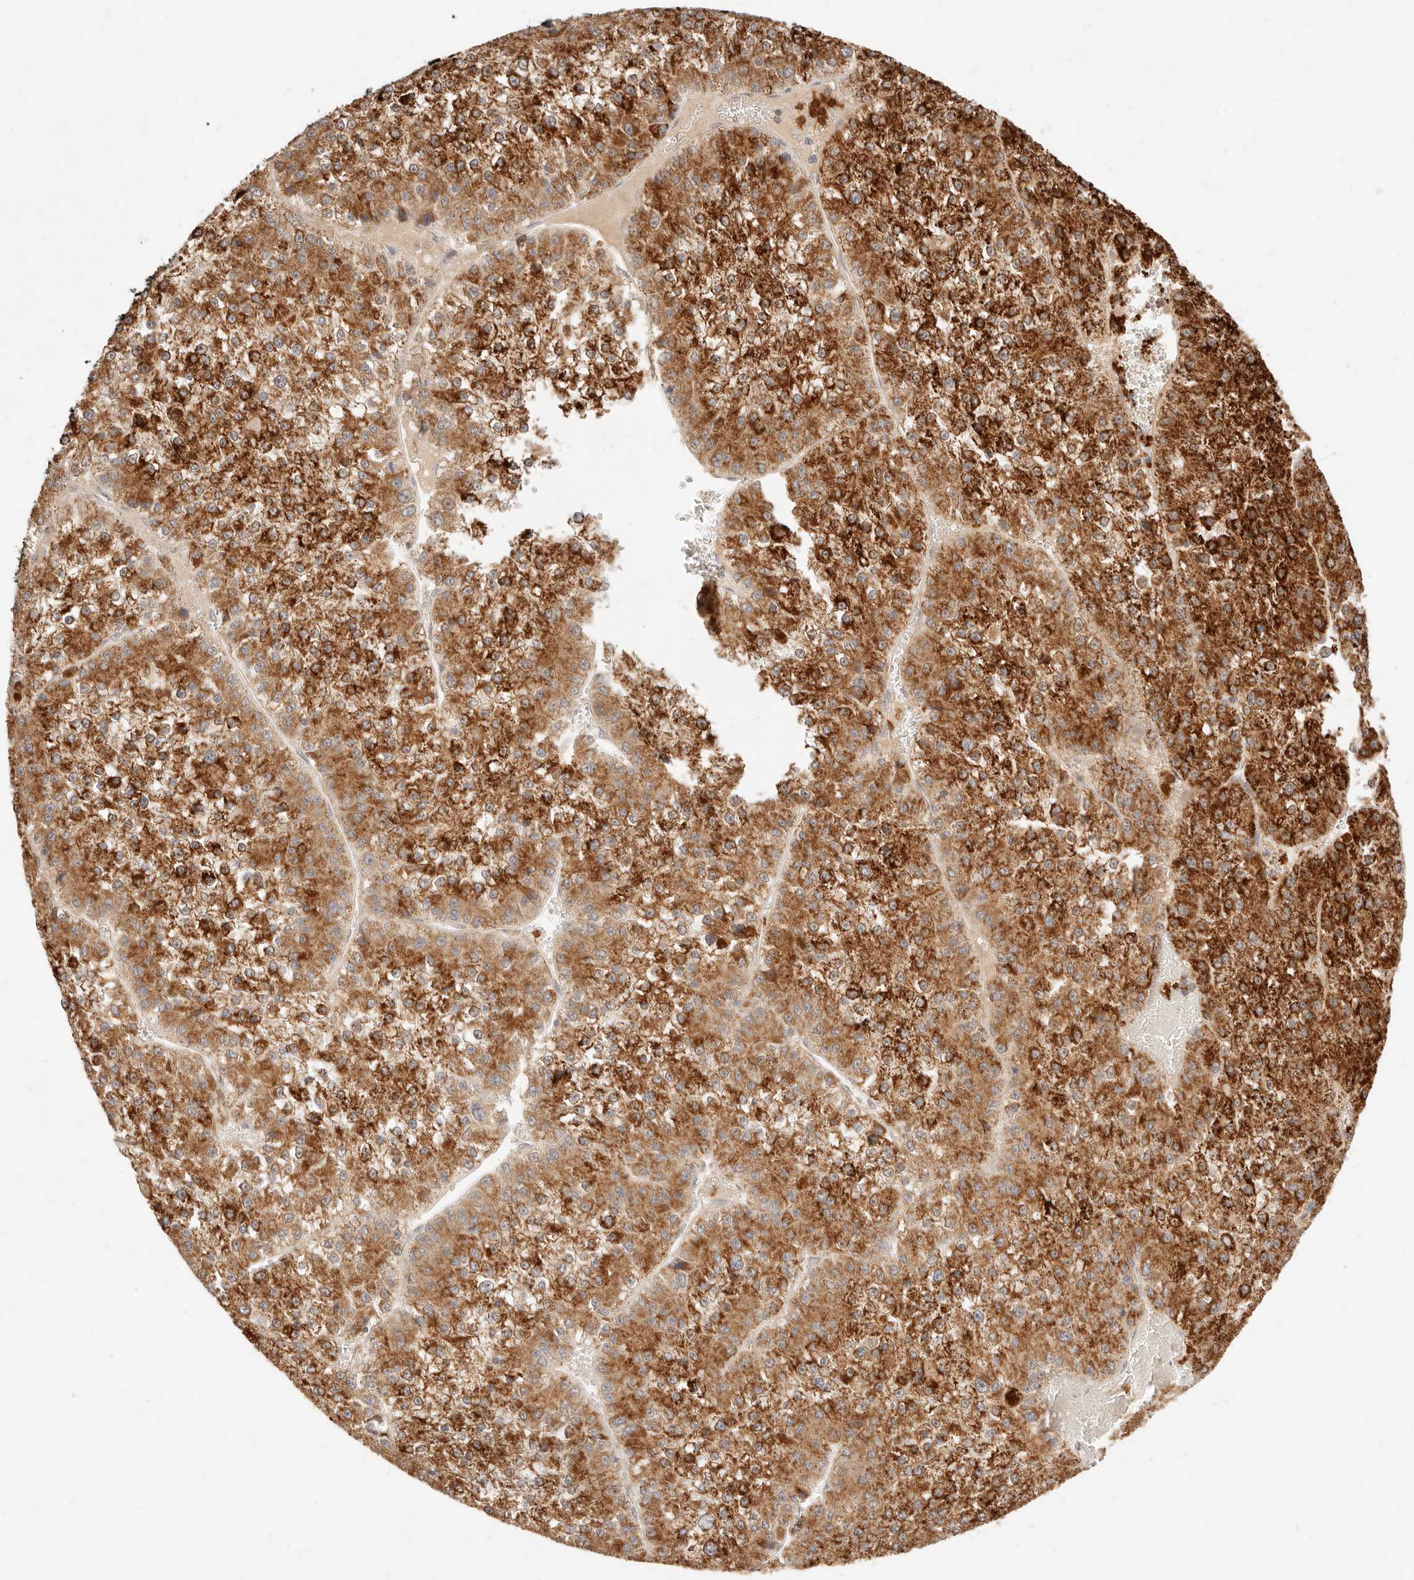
{"staining": {"intensity": "strong", "quantity": ">75%", "location": "cytoplasmic/membranous"}, "tissue": "liver cancer", "cell_type": "Tumor cells", "image_type": "cancer", "snomed": [{"axis": "morphology", "description": "Carcinoma, Hepatocellular, NOS"}, {"axis": "topography", "description": "Liver"}], "caption": "Immunohistochemical staining of human liver cancer (hepatocellular carcinoma) demonstrates strong cytoplasmic/membranous protein staining in about >75% of tumor cells.", "gene": "TMTC2", "patient": {"sex": "female", "age": 73}}